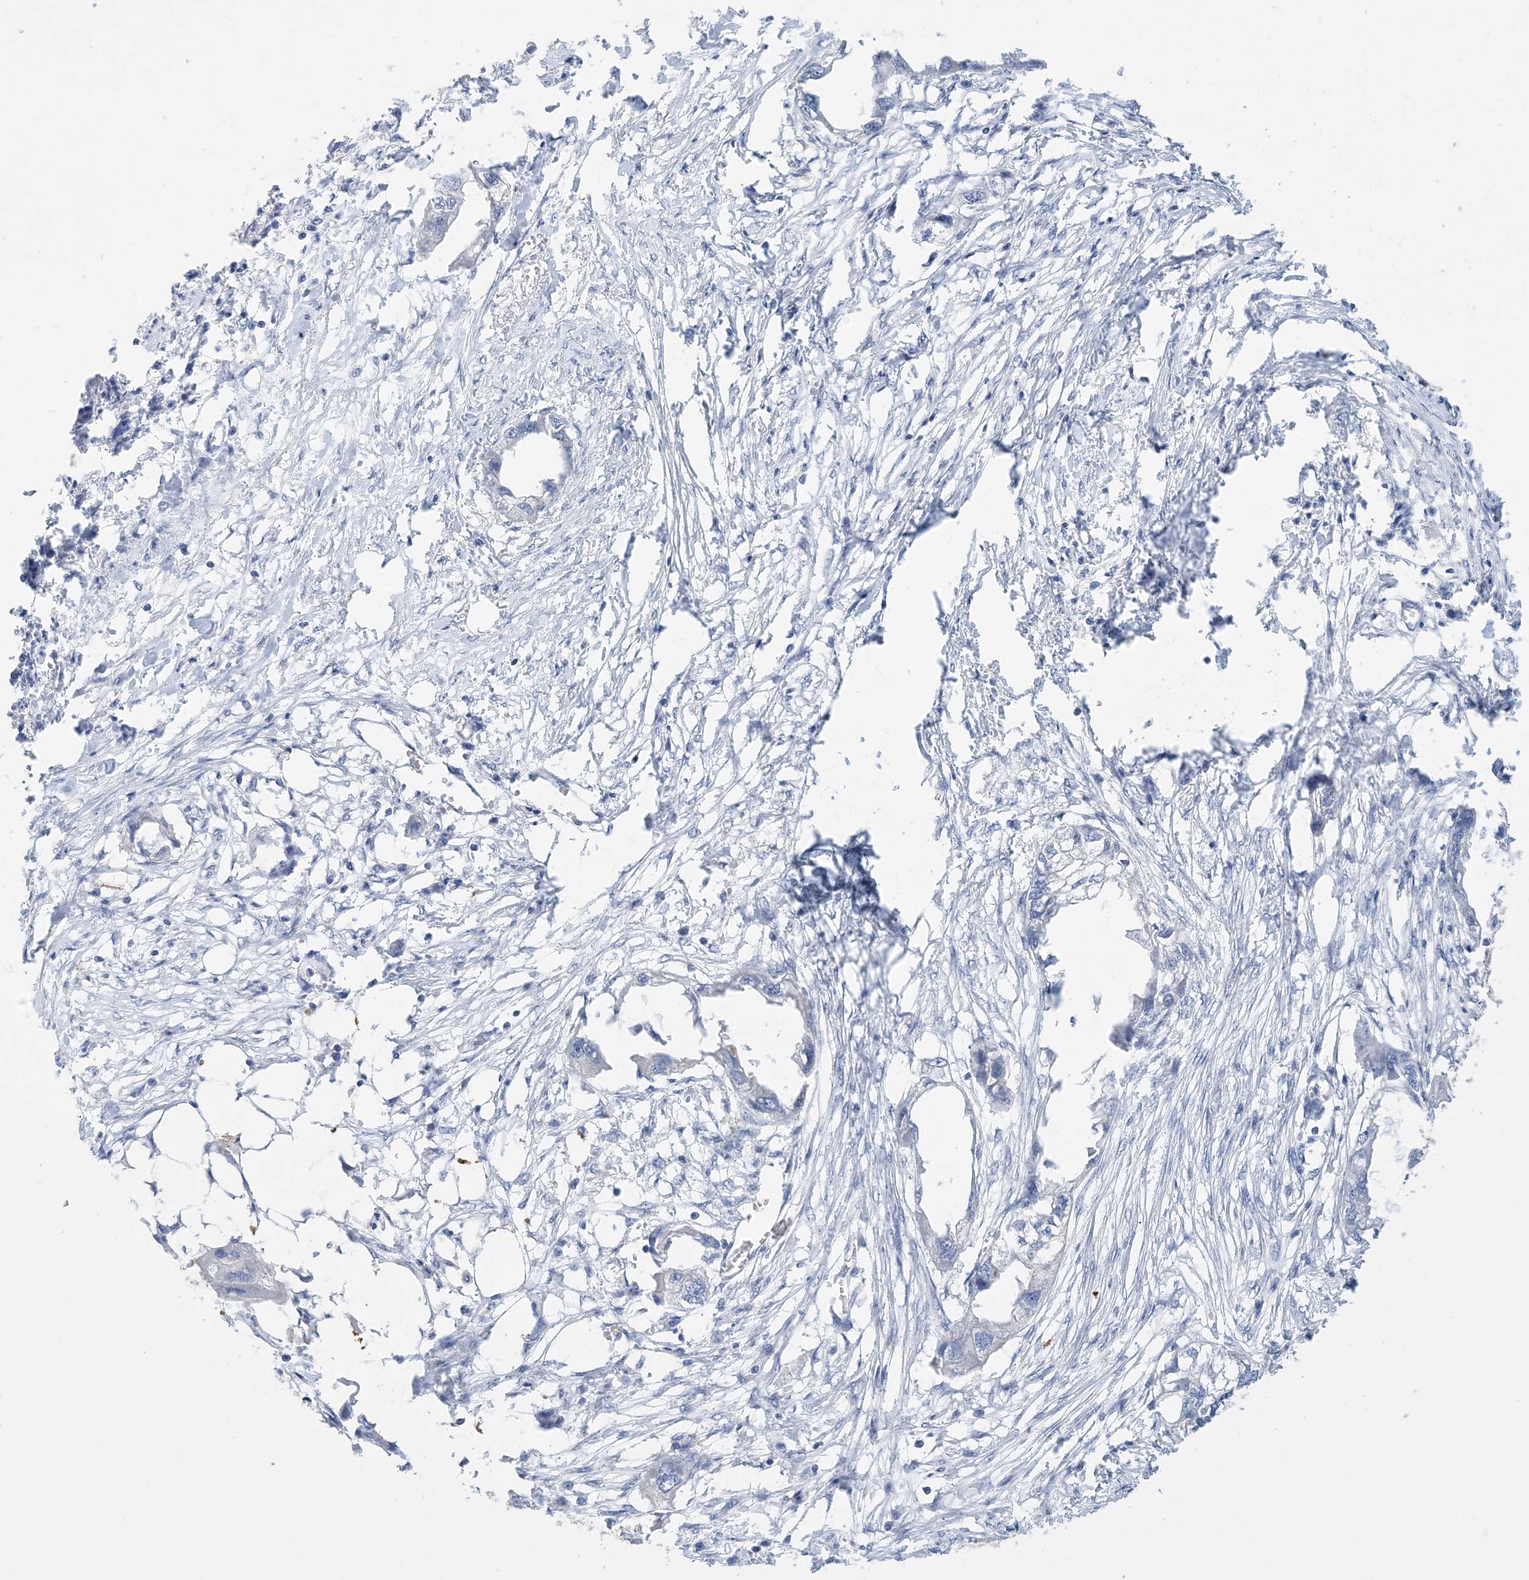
{"staining": {"intensity": "negative", "quantity": "none", "location": "none"}, "tissue": "endometrial cancer", "cell_type": "Tumor cells", "image_type": "cancer", "snomed": [{"axis": "morphology", "description": "Adenocarcinoma, NOS"}, {"axis": "morphology", "description": "Adenocarcinoma, metastatic, NOS"}, {"axis": "topography", "description": "Adipose tissue"}, {"axis": "topography", "description": "Endometrium"}], "caption": "Micrograph shows no significant protein expression in tumor cells of endometrial cancer.", "gene": "KPRP", "patient": {"sex": "female", "age": 67}}